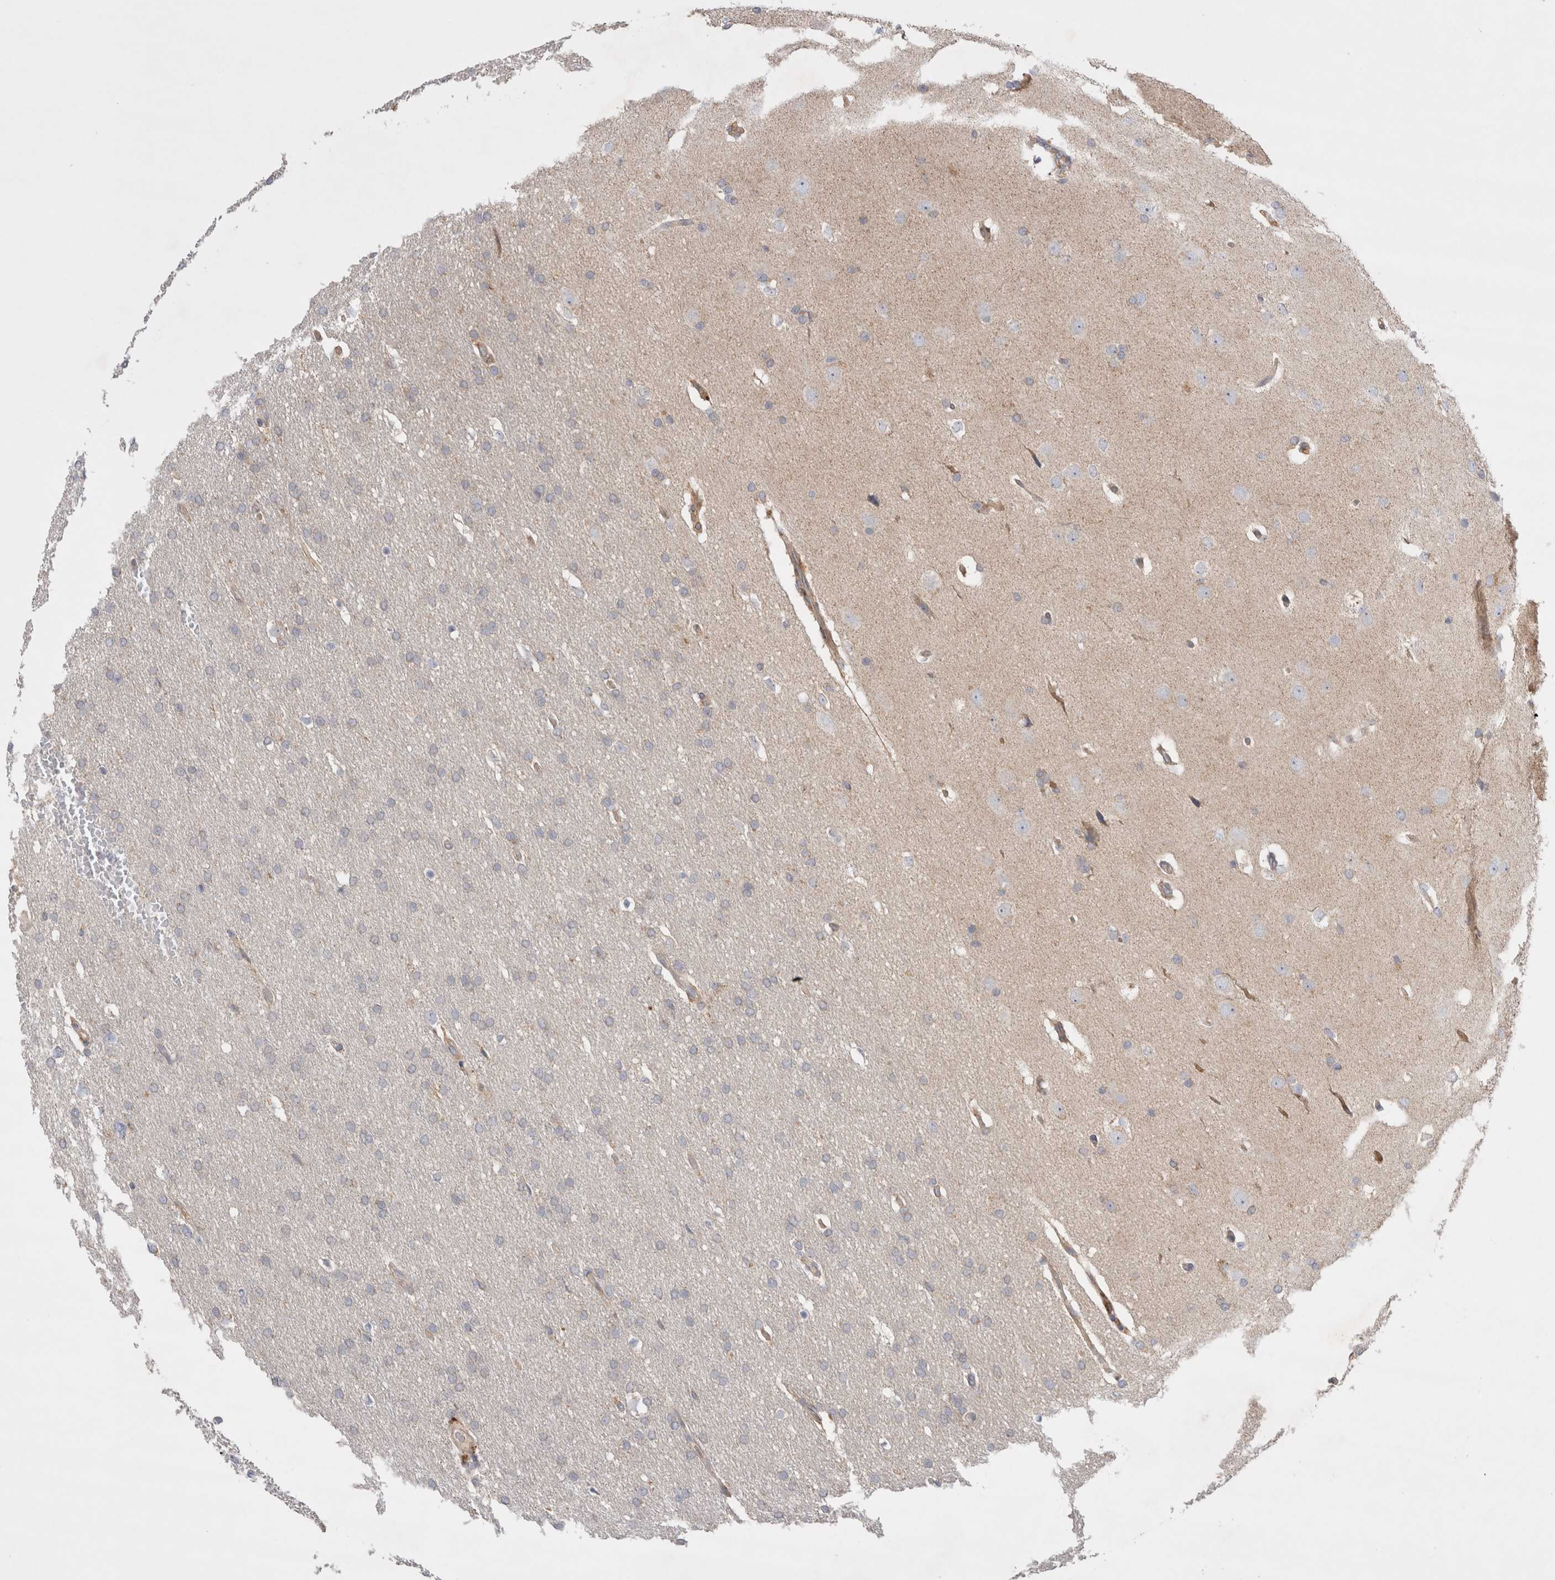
{"staining": {"intensity": "negative", "quantity": "none", "location": "none"}, "tissue": "glioma", "cell_type": "Tumor cells", "image_type": "cancer", "snomed": [{"axis": "morphology", "description": "Glioma, malignant, Low grade"}, {"axis": "topography", "description": "Brain"}], "caption": "The image displays no staining of tumor cells in malignant glioma (low-grade).", "gene": "TBC1D16", "patient": {"sex": "female", "age": 37}}